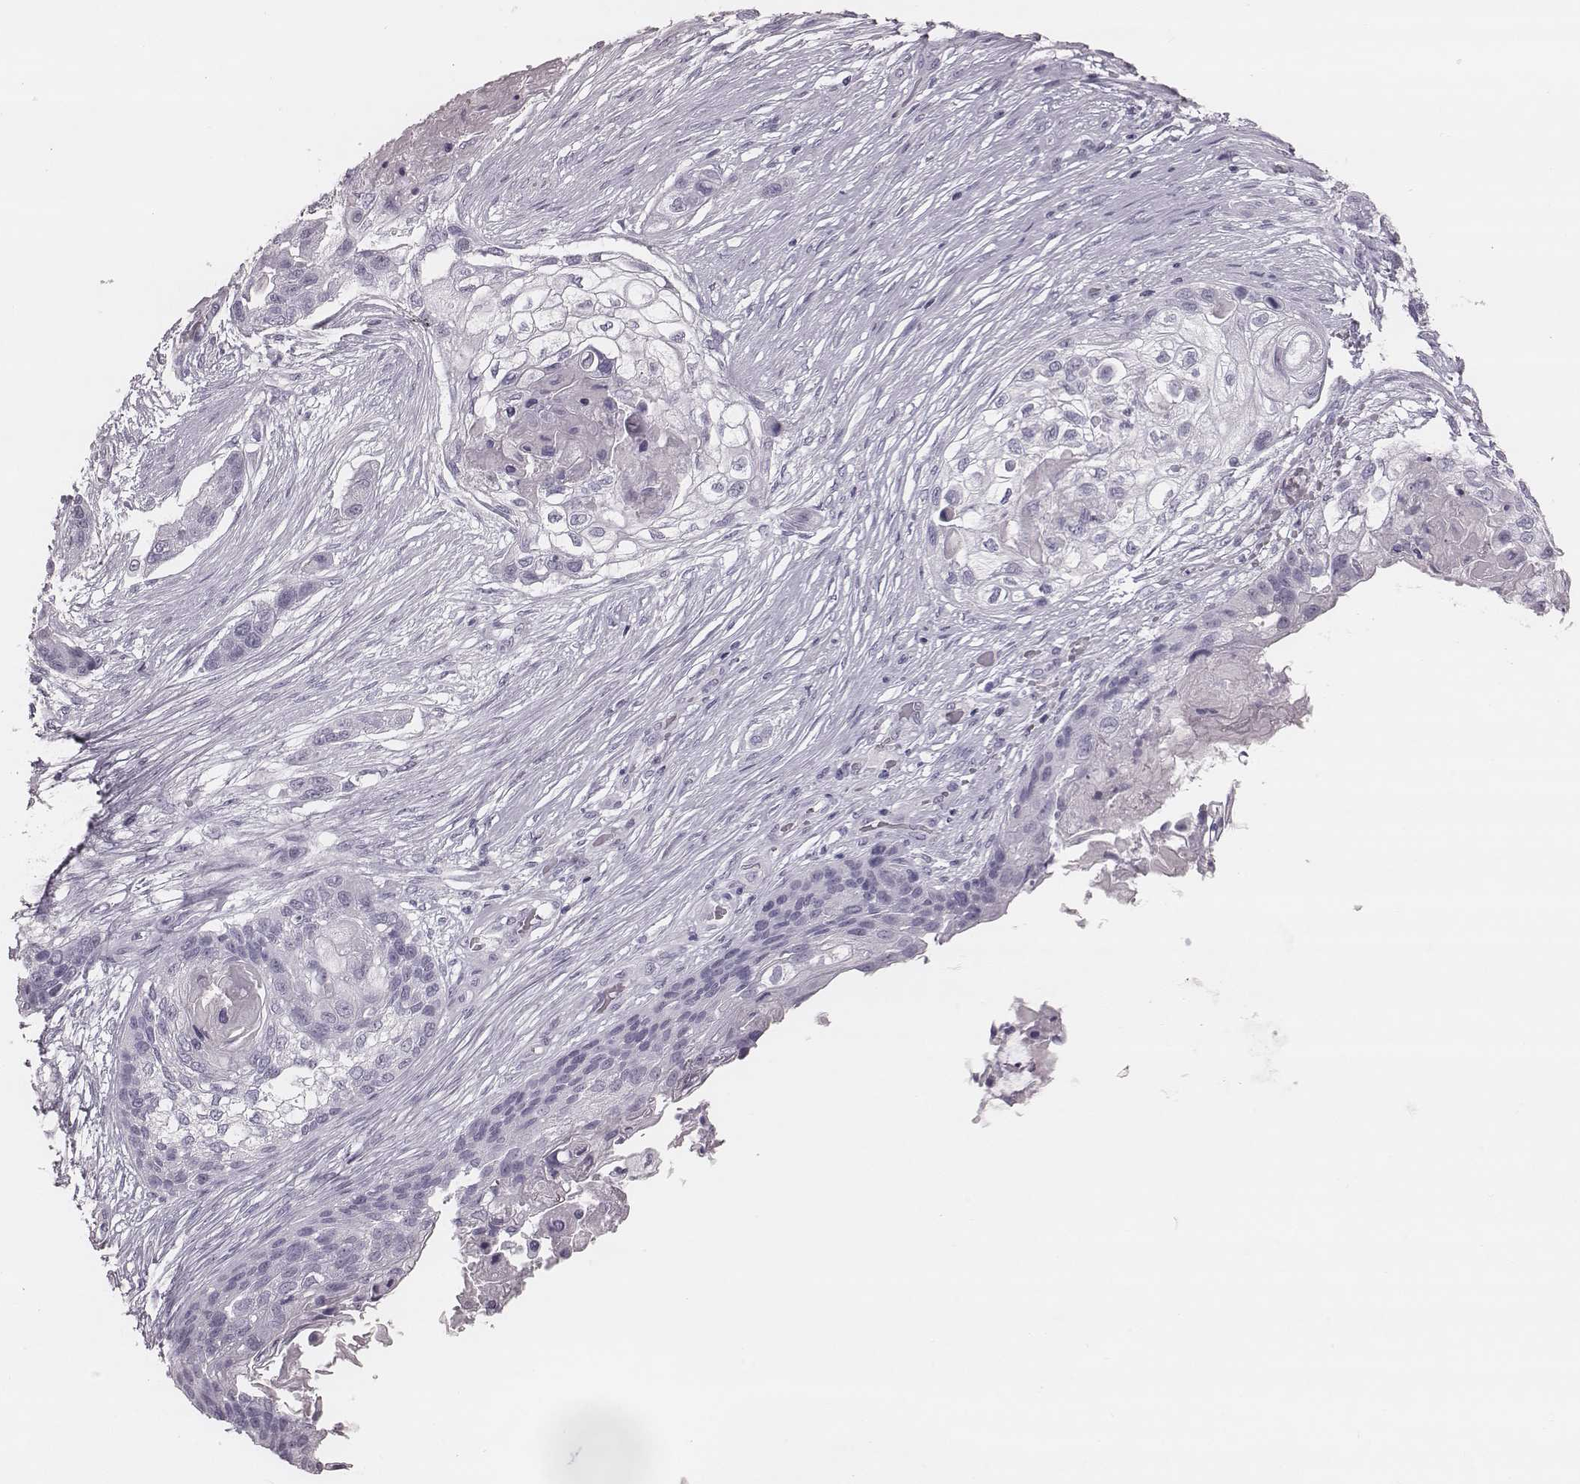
{"staining": {"intensity": "negative", "quantity": "none", "location": "none"}, "tissue": "lung cancer", "cell_type": "Tumor cells", "image_type": "cancer", "snomed": [{"axis": "morphology", "description": "Squamous cell carcinoma, NOS"}, {"axis": "topography", "description": "Lung"}], "caption": "Tumor cells show no significant expression in lung cancer.", "gene": "KRT74", "patient": {"sex": "male", "age": 69}}